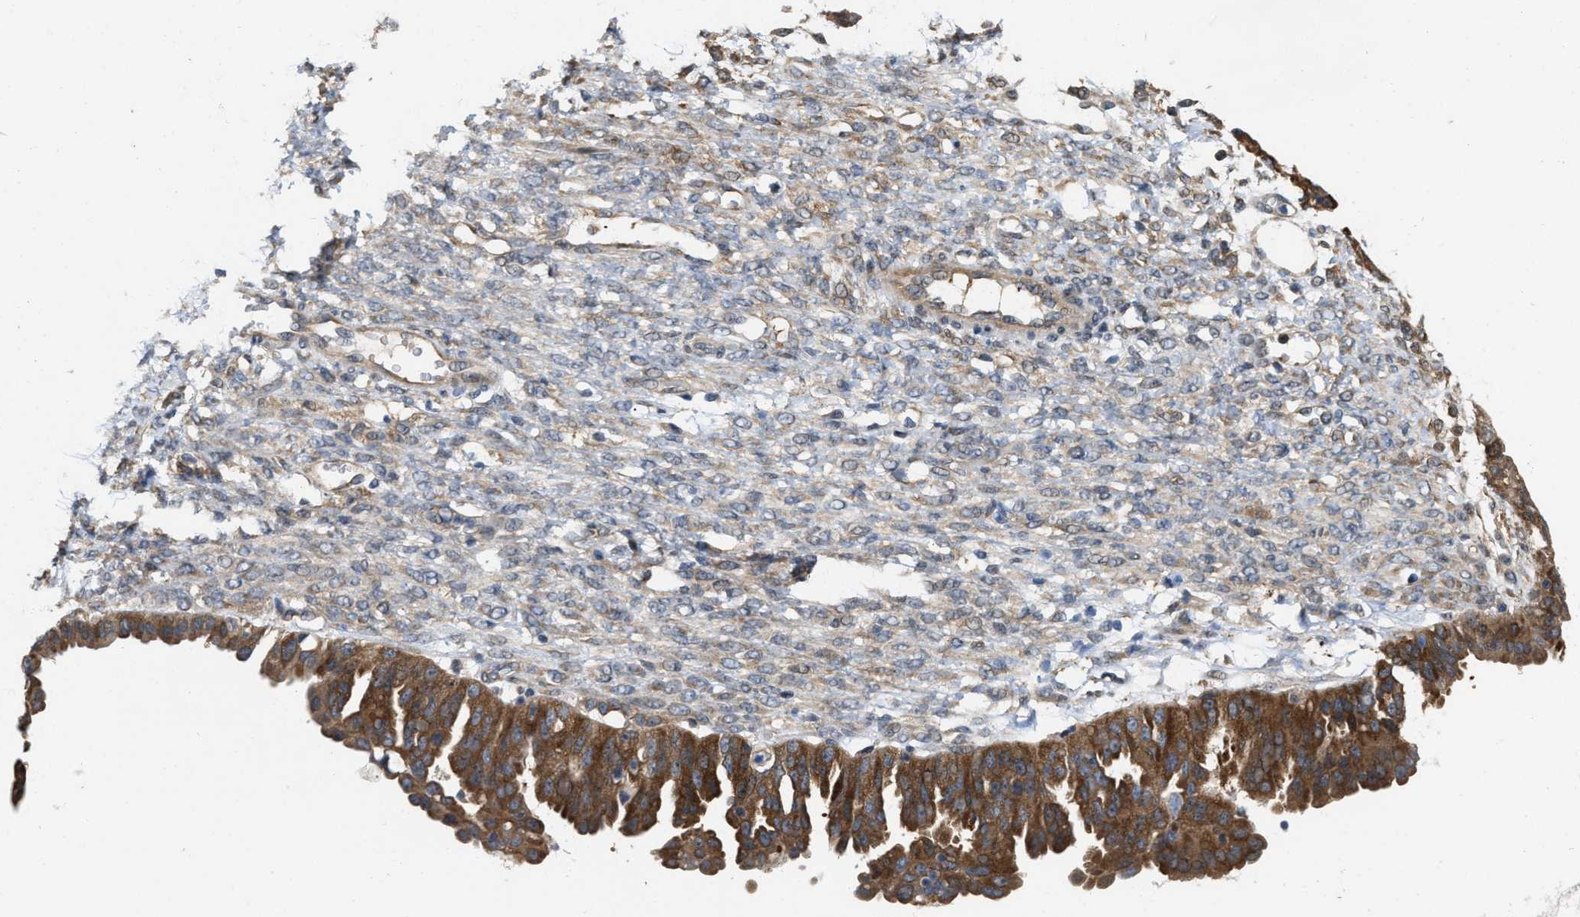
{"staining": {"intensity": "strong", "quantity": ">75%", "location": "cytoplasmic/membranous"}, "tissue": "ovarian cancer", "cell_type": "Tumor cells", "image_type": "cancer", "snomed": [{"axis": "morphology", "description": "Cystadenocarcinoma, serous, NOS"}, {"axis": "topography", "description": "Ovary"}], "caption": "Ovarian cancer (serous cystadenocarcinoma) stained for a protein shows strong cytoplasmic/membranous positivity in tumor cells.", "gene": "CSNK1A1", "patient": {"sex": "female", "age": 58}}